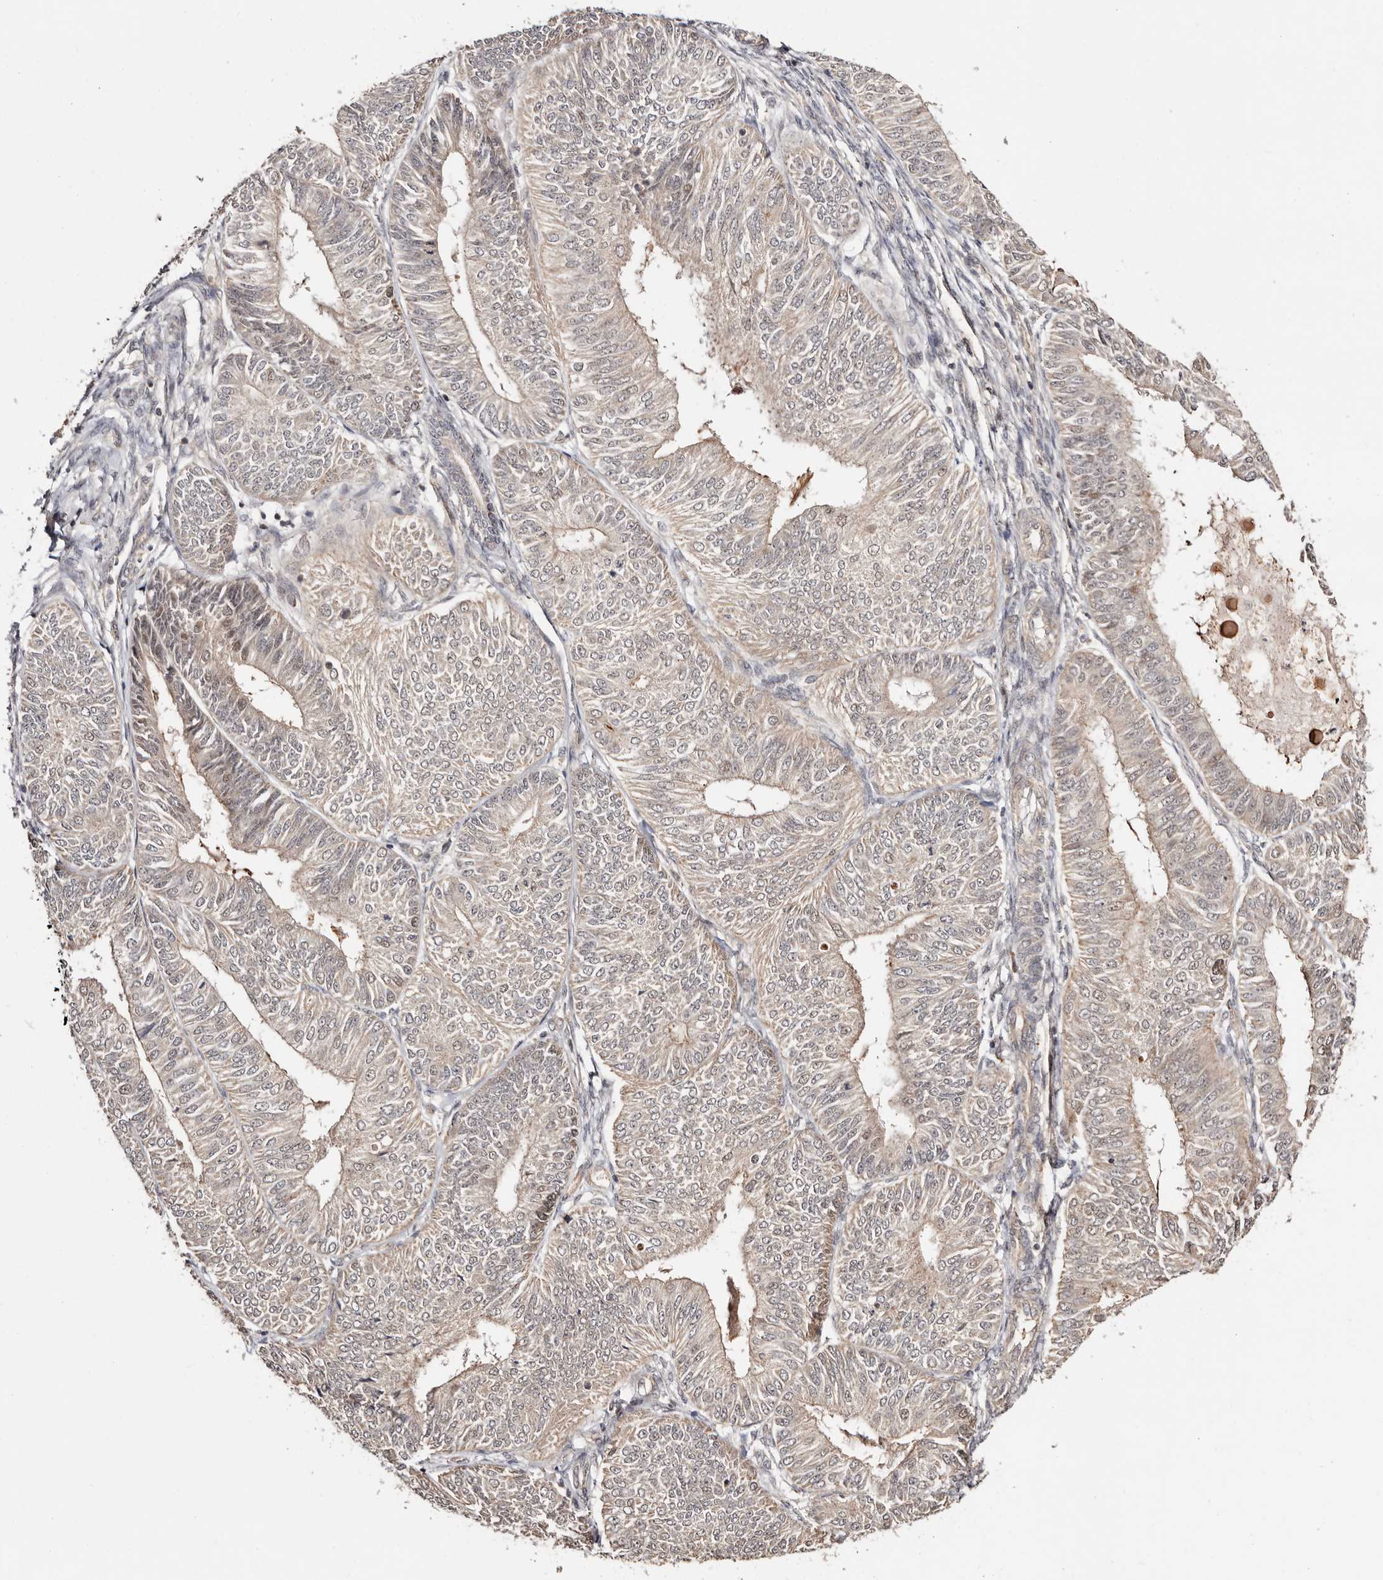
{"staining": {"intensity": "weak", "quantity": "25%-75%", "location": "cytoplasmic/membranous,nuclear"}, "tissue": "endometrial cancer", "cell_type": "Tumor cells", "image_type": "cancer", "snomed": [{"axis": "morphology", "description": "Adenocarcinoma, NOS"}, {"axis": "topography", "description": "Endometrium"}], "caption": "Protein expression analysis of human endometrial cancer (adenocarcinoma) reveals weak cytoplasmic/membranous and nuclear positivity in approximately 25%-75% of tumor cells.", "gene": "CTNNBL1", "patient": {"sex": "female", "age": 58}}